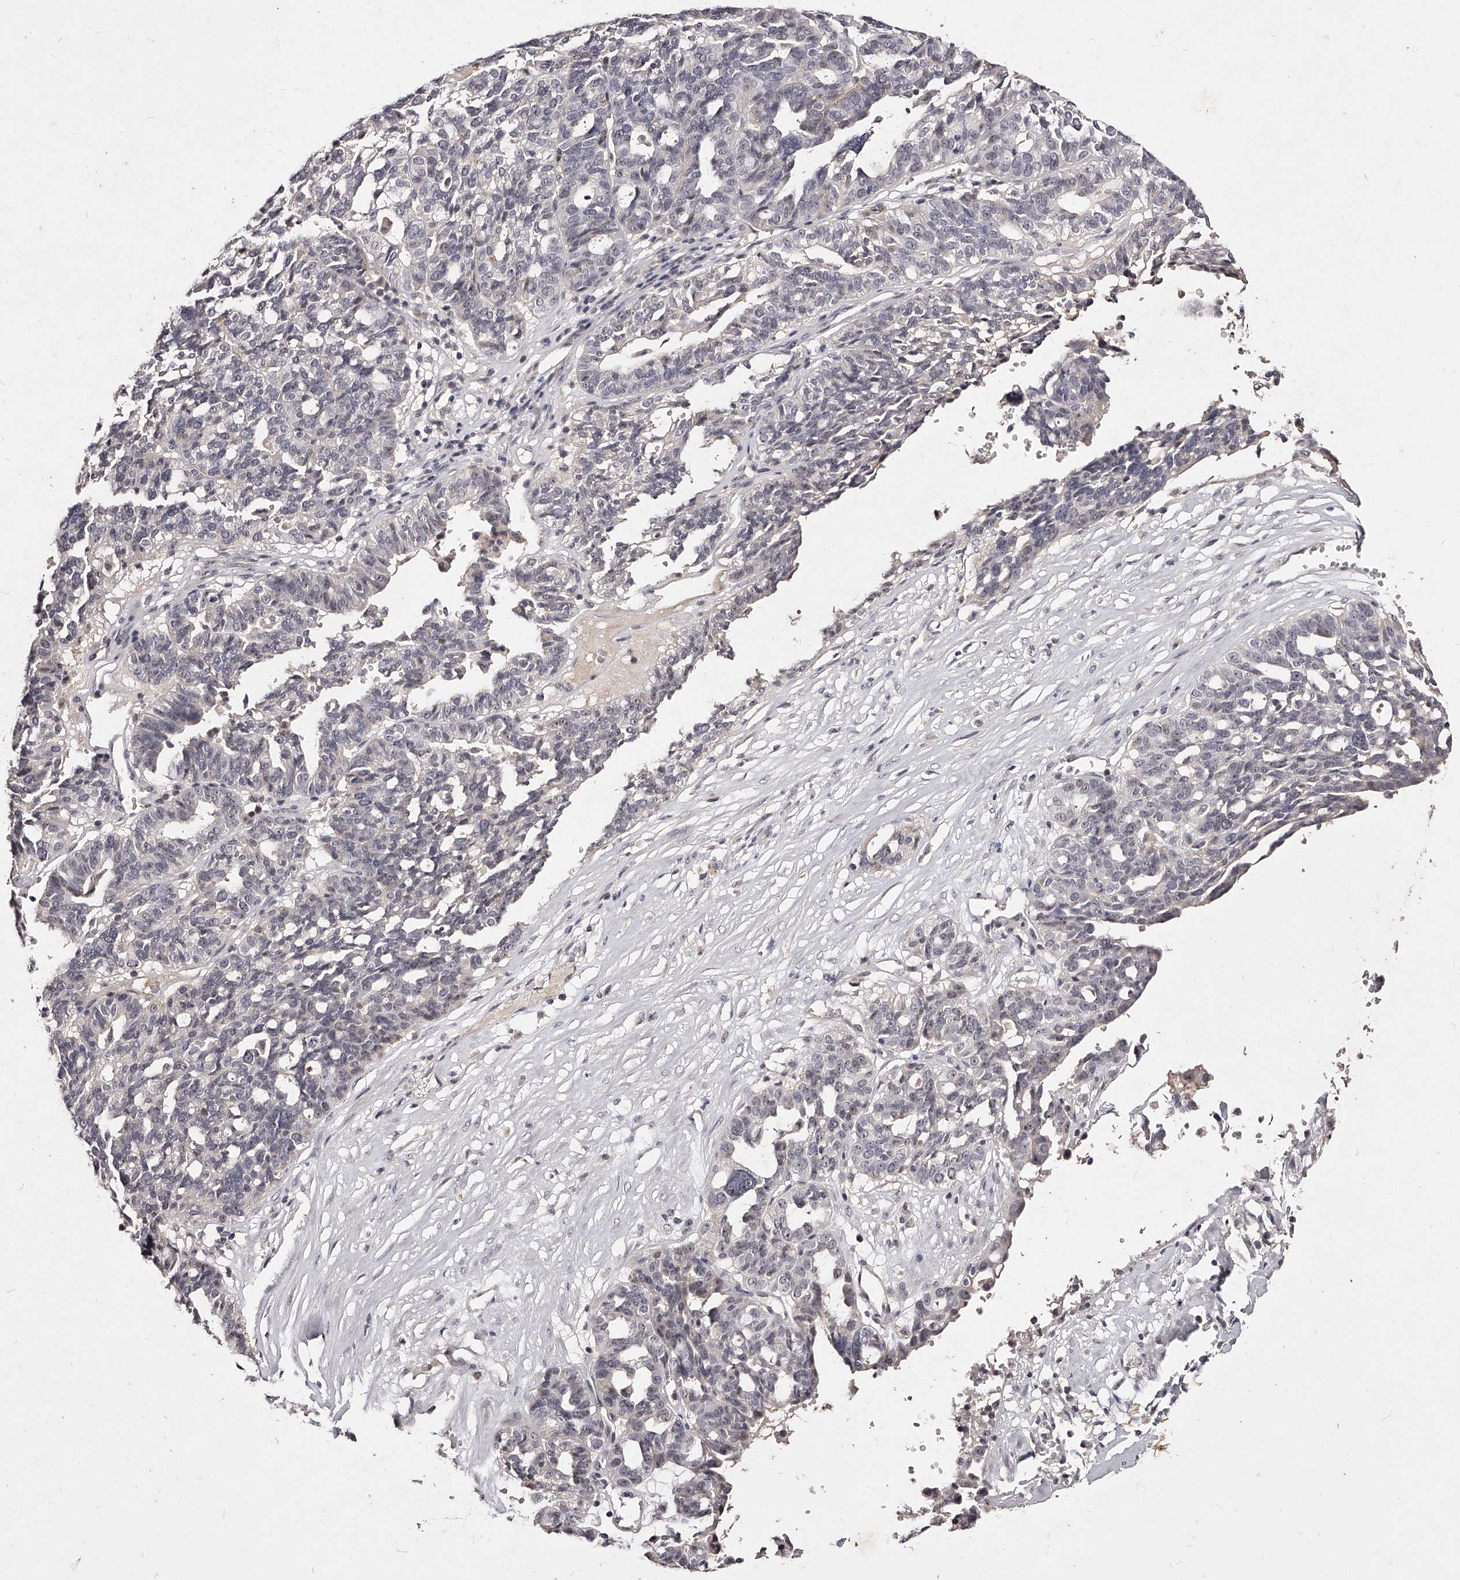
{"staining": {"intensity": "negative", "quantity": "none", "location": "none"}, "tissue": "ovarian cancer", "cell_type": "Tumor cells", "image_type": "cancer", "snomed": [{"axis": "morphology", "description": "Cystadenocarcinoma, serous, NOS"}, {"axis": "topography", "description": "Ovary"}], "caption": "Immunohistochemical staining of ovarian cancer exhibits no significant staining in tumor cells.", "gene": "PHACTR1", "patient": {"sex": "female", "age": 59}}